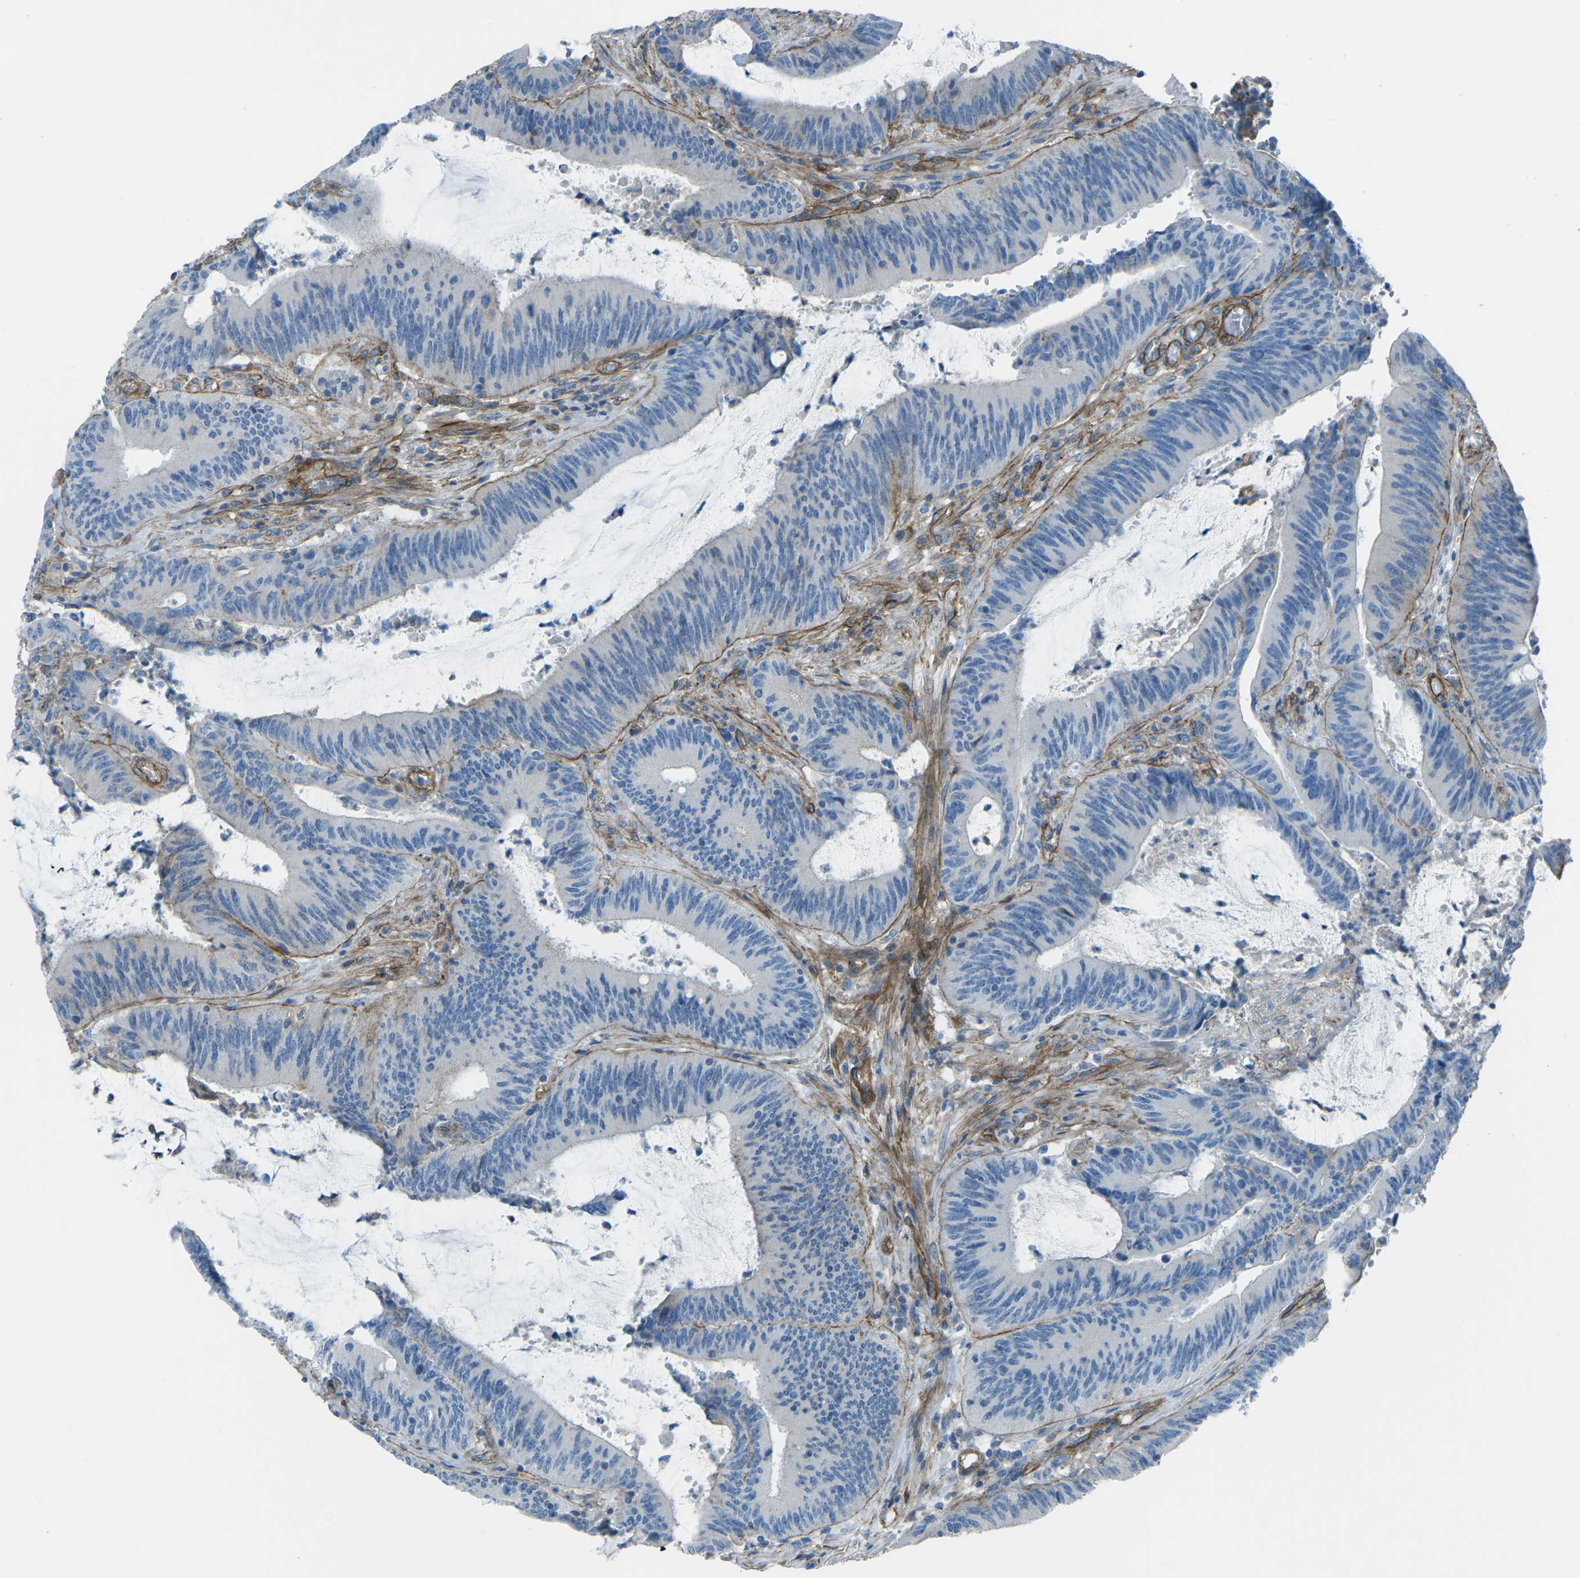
{"staining": {"intensity": "negative", "quantity": "none", "location": "none"}, "tissue": "colorectal cancer", "cell_type": "Tumor cells", "image_type": "cancer", "snomed": [{"axis": "morphology", "description": "Normal tissue, NOS"}, {"axis": "morphology", "description": "Adenocarcinoma, NOS"}, {"axis": "topography", "description": "Rectum"}], "caption": "Immunohistochemistry (IHC) micrograph of neoplastic tissue: human colorectal adenocarcinoma stained with DAB (3,3'-diaminobenzidine) demonstrates no significant protein positivity in tumor cells.", "gene": "UTRN", "patient": {"sex": "female", "age": 66}}